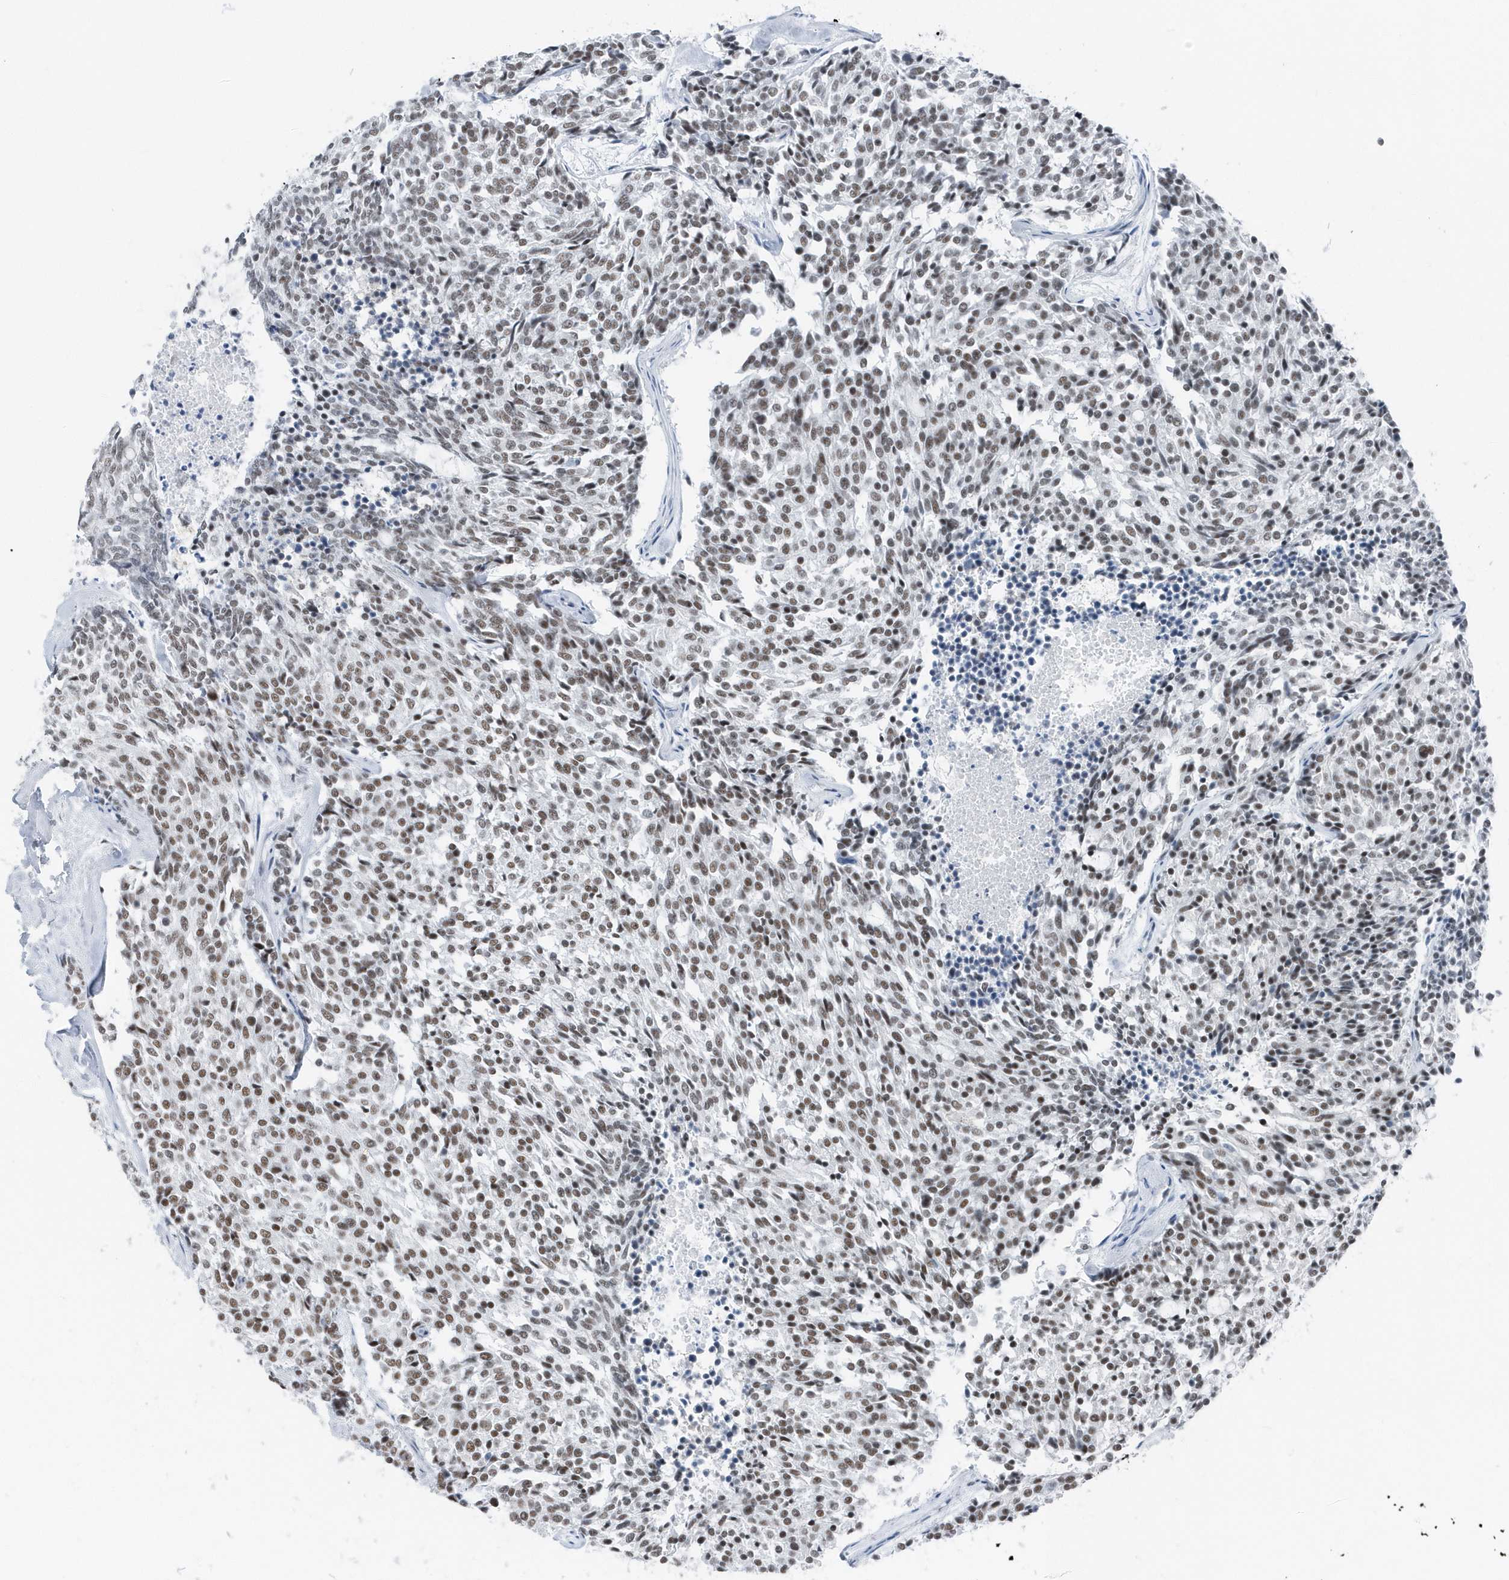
{"staining": {"intensity": "moderate", "quantity": ">75%", "location": "nuclear"}, "tissue": "carcinoid", "cell_type": "Tumor cells", "image_type": "cancer", "snomed": [{"axis": "morphology", "description": "Carcinoid, malignant, NOS"}, {"axis": "topography", "description": "Pancreas"}], "caption": "High-magnification brightfield microscopy of carcinoid (malignant) stained with DAB (3,3'-diaminobenzidine) (brown) and counterstained with hematoxylin (blue). tumor cells exhibit moderate nuclear staining is appreciated in approximately>75% of cells. Ihc stains the protein of interest in brown and the nuclei are stained blue.", "gene": "FIP1L1", "patient": {"sex": "female", "age": 54}}